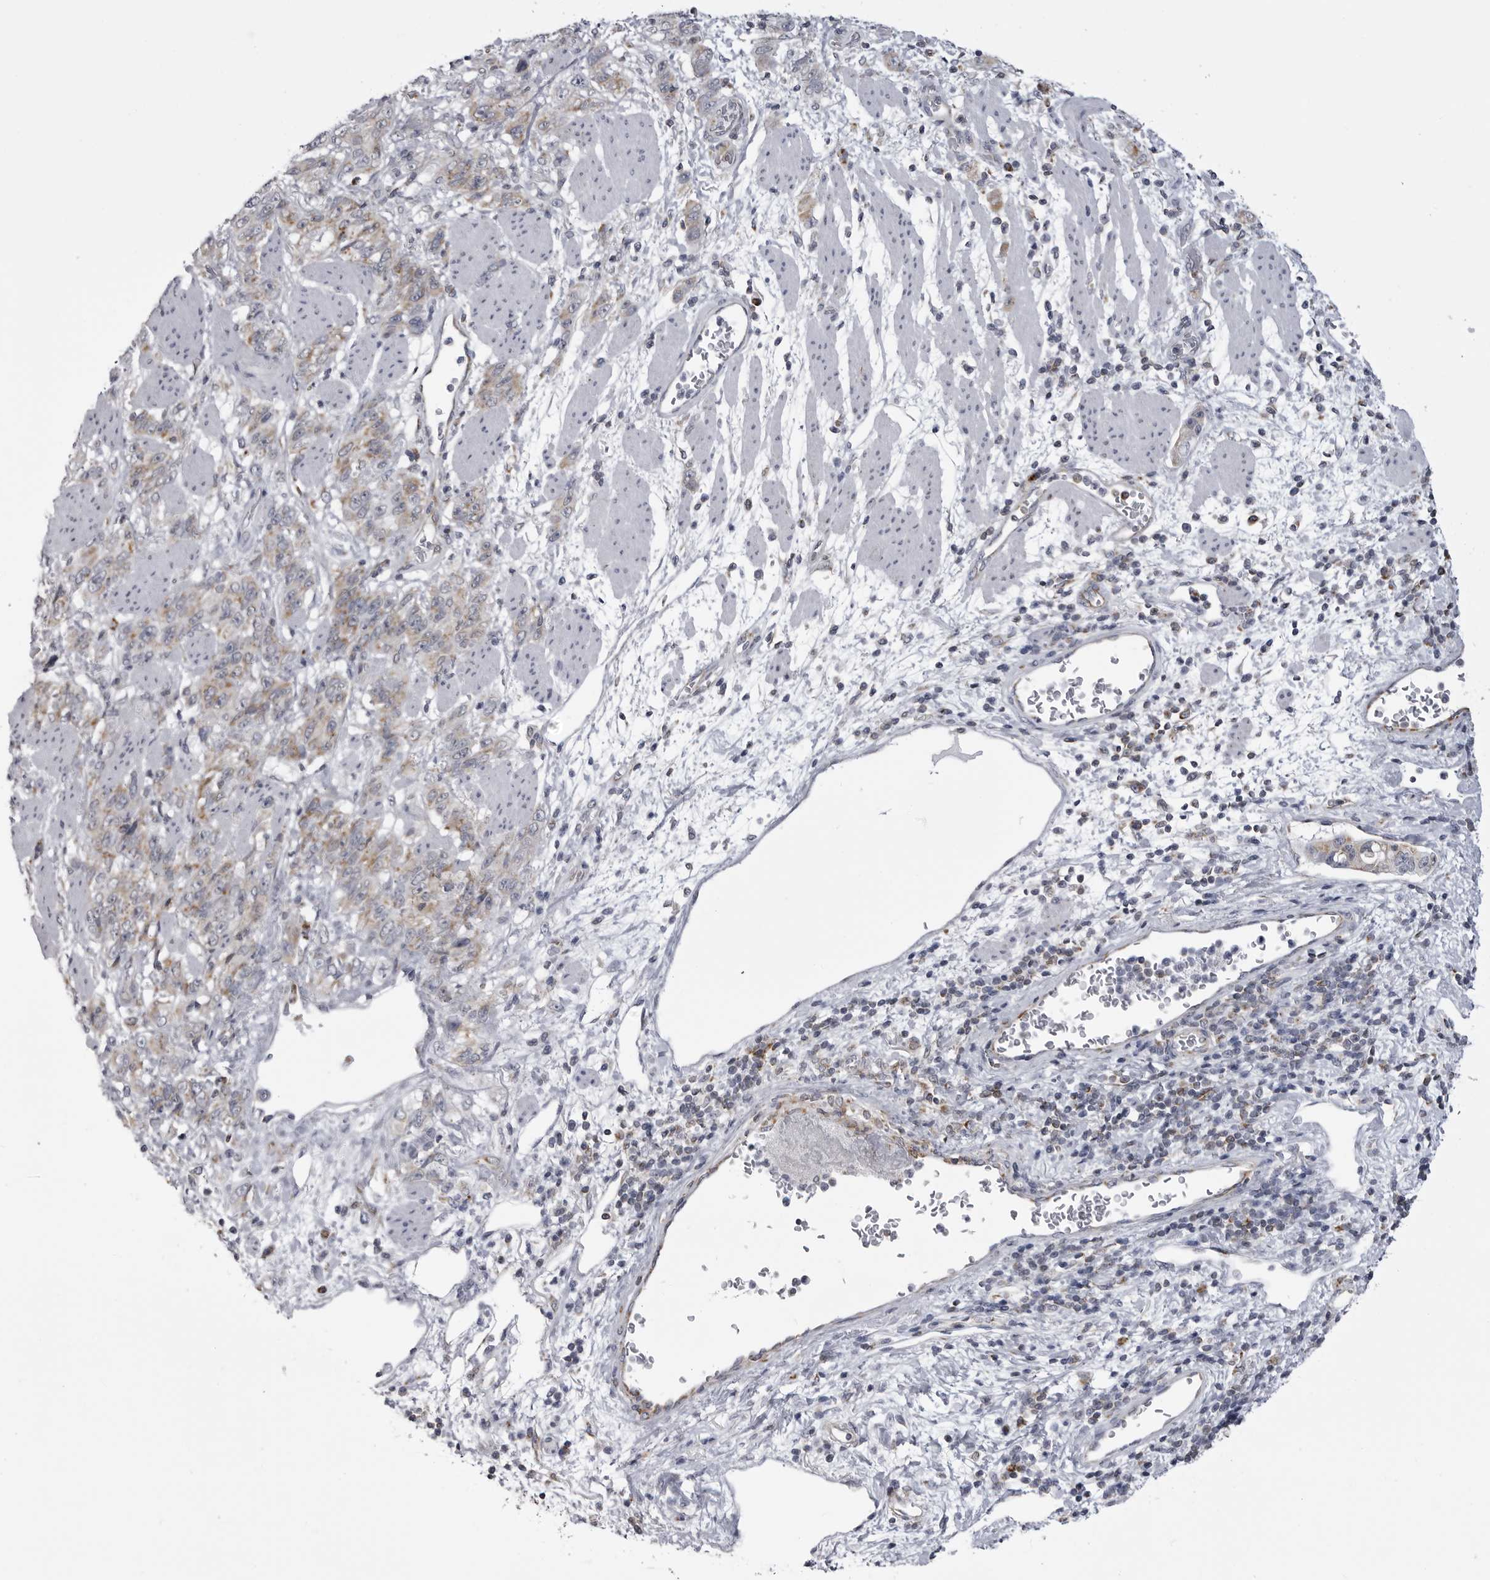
{"staining": {"intensity": "weak", "quantity": ">75%", "location": "cytoplasmic/membranous"}, "tissue": "stomach cancer", "cell_type": "Tumor cells", "image_type": "cancer", "snomed": [{"axis": "morphology", "description": "Adenocarcinoma, NOS"}, {"axis": "topography", "description": "Stomach"}], "caption": "This histopathology image demonstrates stomach adenocarcinoma stained with immunohistochemistry (IHC) to label a protein in brown. The cytoplasmic/membranous of tumor cells show weak positivity for the protein. Nuclei are counter-stained blue.", "gene": "FH", "patient": {"sex": "male", "age": 48}}